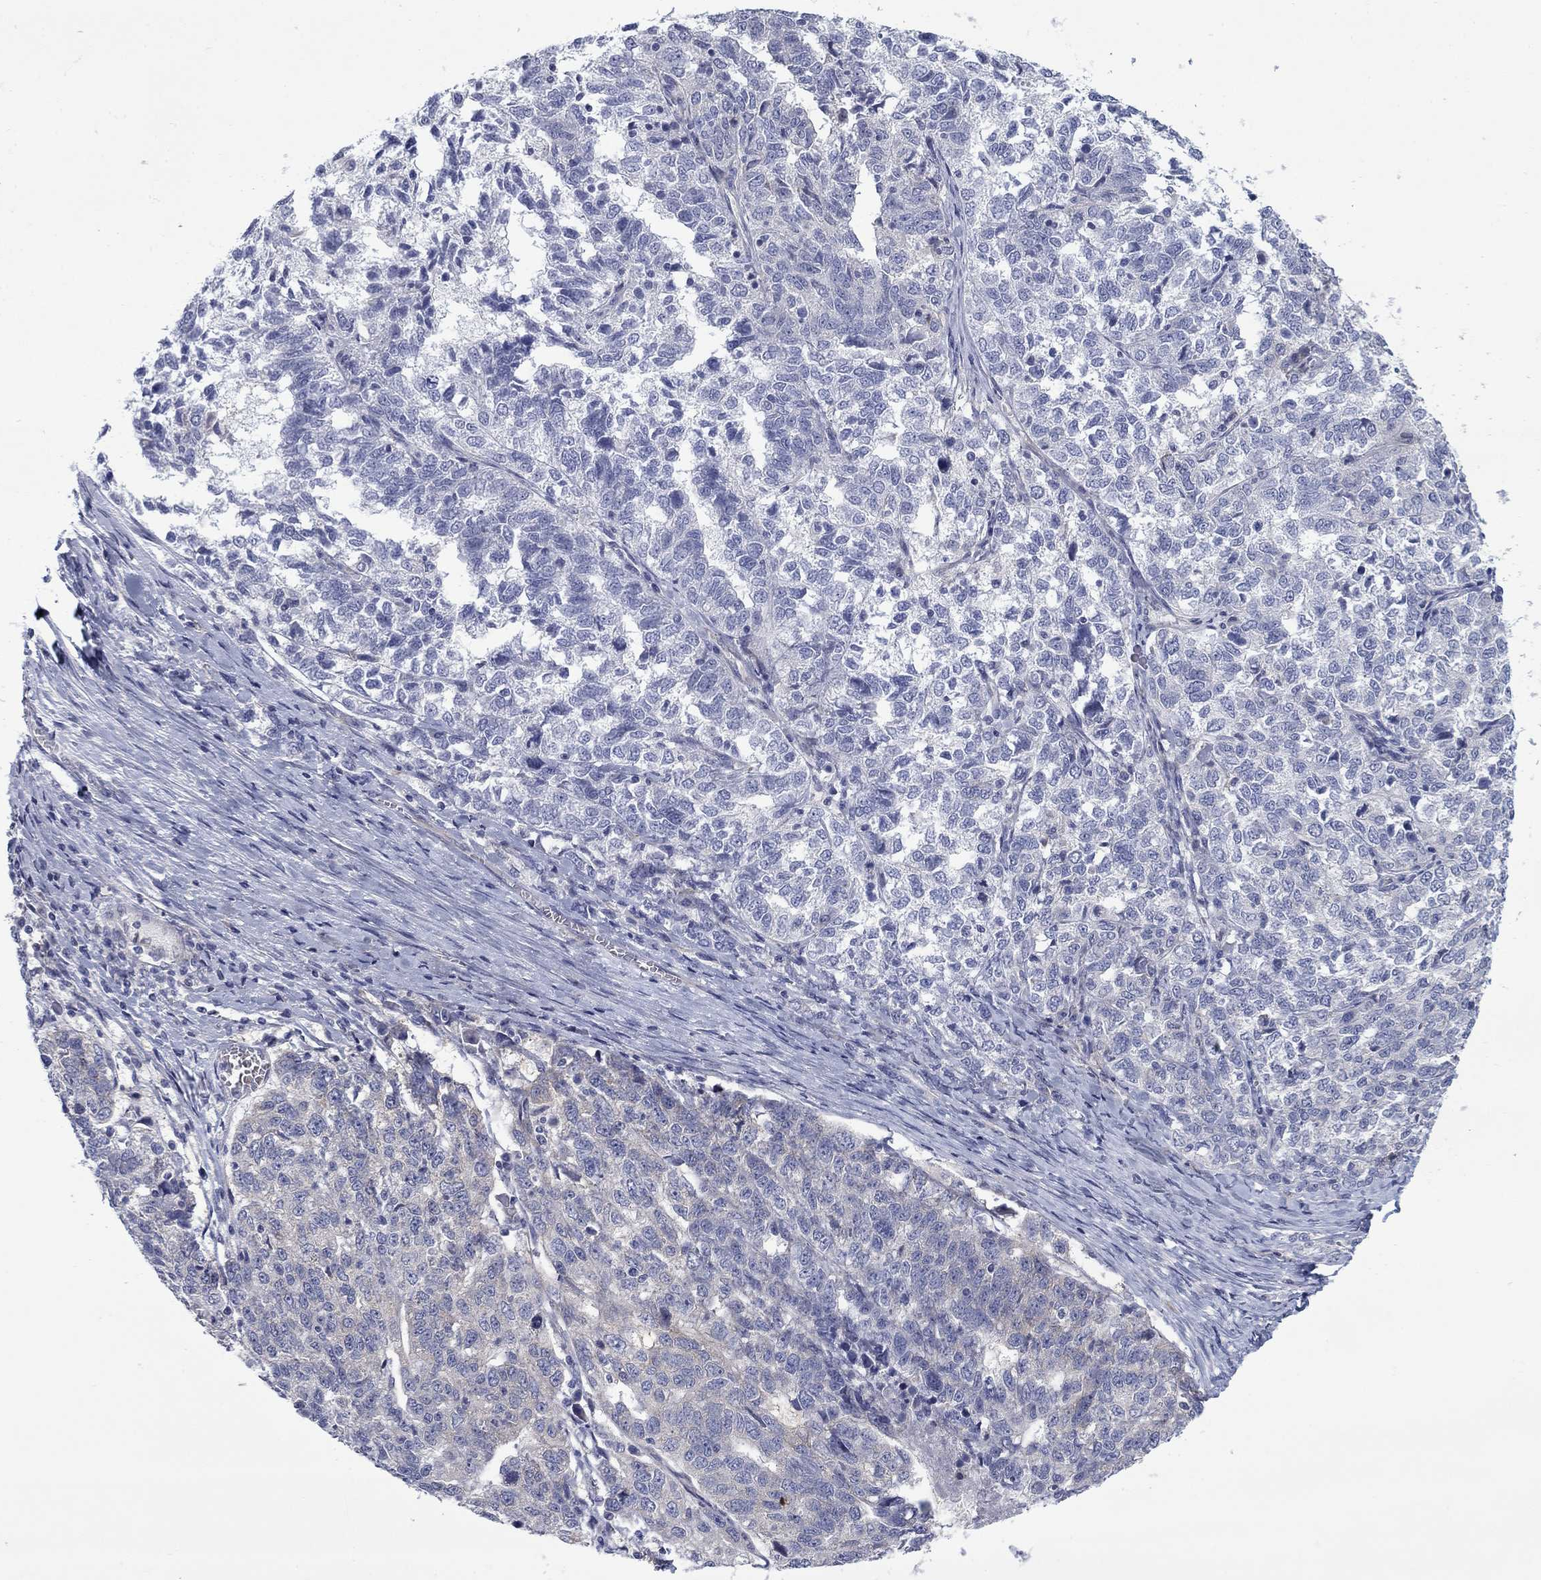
{"staining": {"intensity": "moderate", "quantity": "<25%", "location": "cytoplasmic/membranous"}, "tissue": "ovarian cancer", "cell_type": "Tumor cells", "image_type": "cancer", "snomed": [{"axis": "morphology", "description": "Cystadenocarcinoma, serous, NOS"}, {"axis": "topography", "description": "Ovary"}], "caption": "High-magnification brightfield microscopy of ovarian cancer stained with DAB (brown) and counterstained with hematoxylin (blue). tumor cells exhibit moderate cytoplasmic/membranous positivity is present in about<25% of cells.", "gene": "FXR1", "patient": {"sex": "female", "age": 71}}